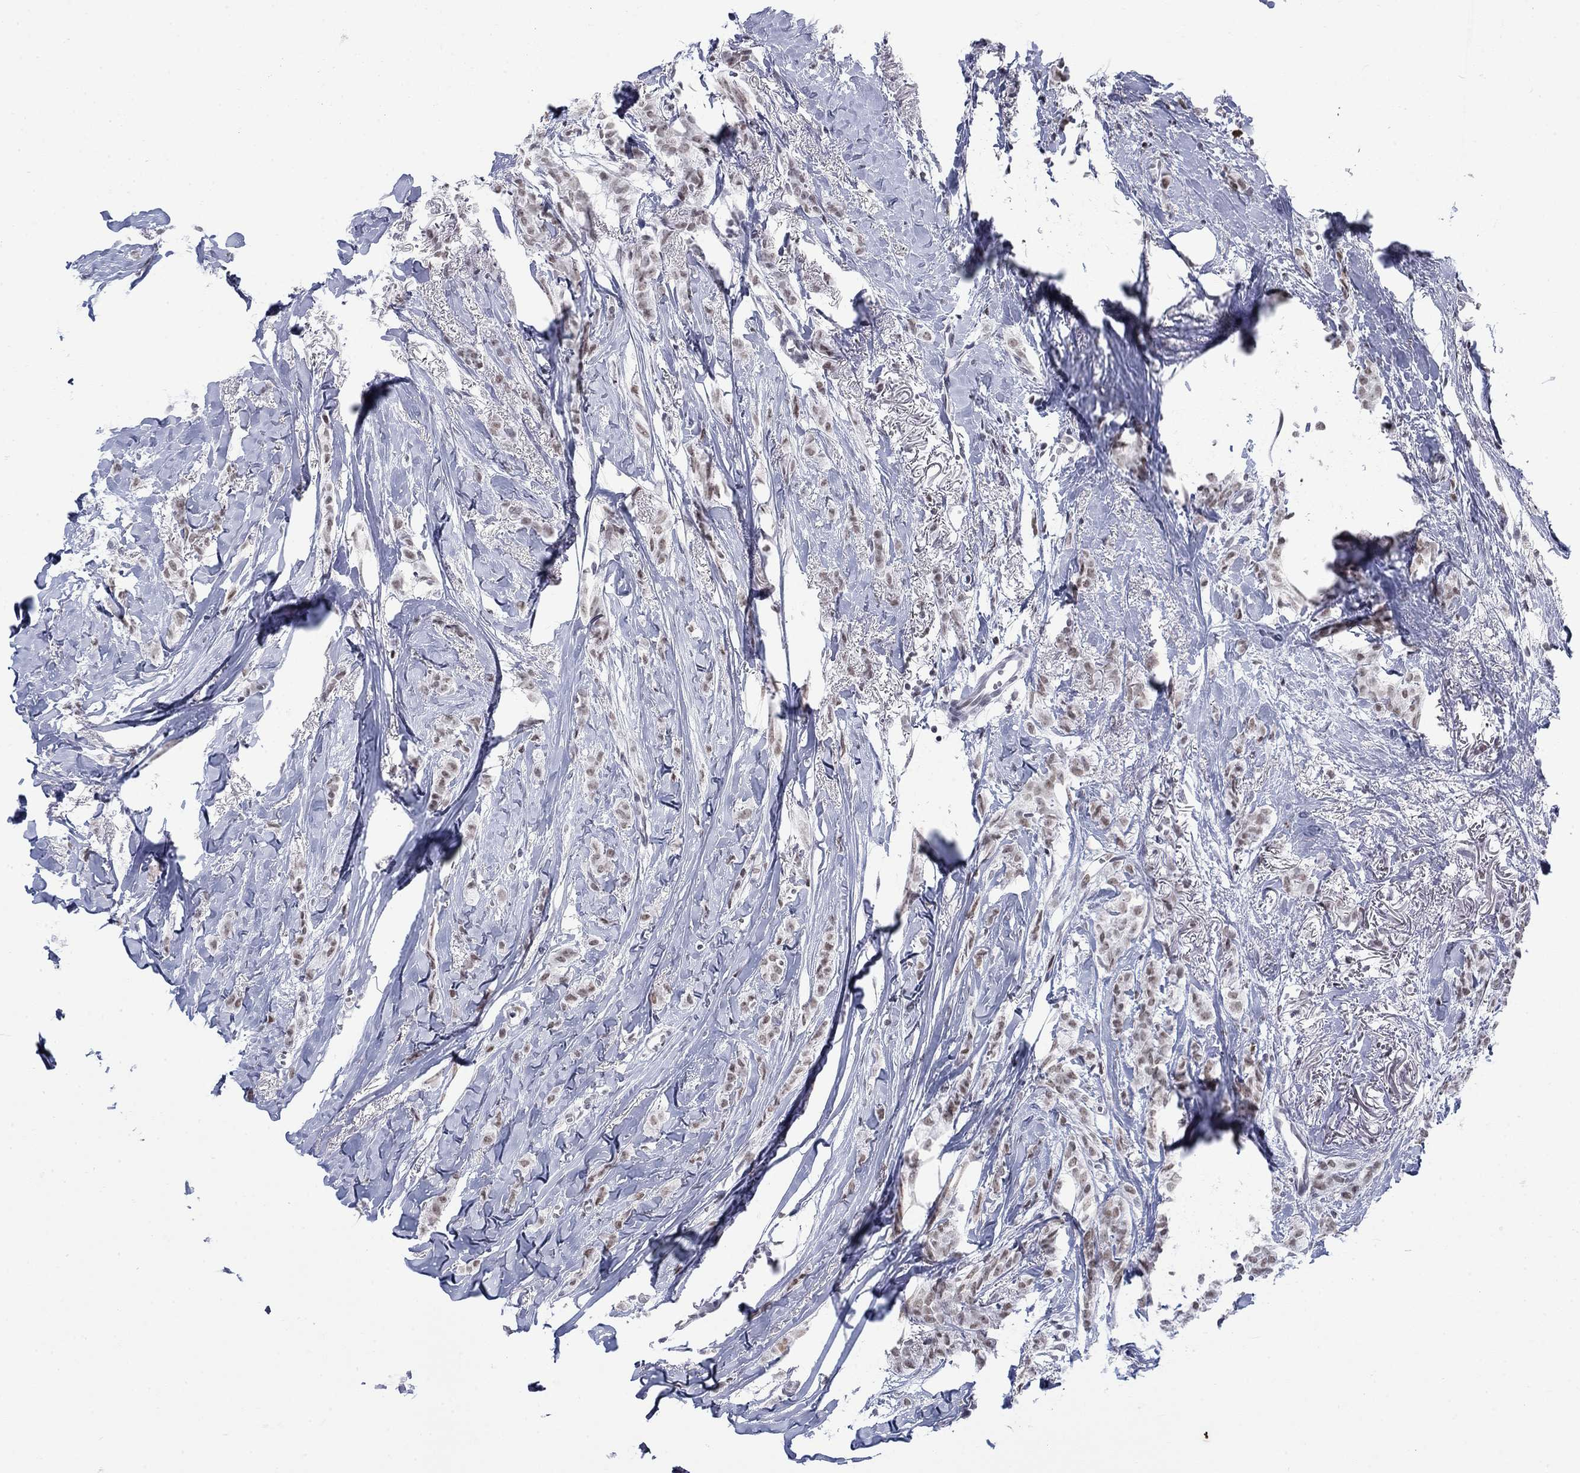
{"staining": {"intensity": "weak", "quantity": "25%-75%", "location": "nuclear"}, "tissue": "breast cancer", "cell_type": "Tumor cells", "image_type": "cancer", "snomed": [{"axis": "morphology", "description": "Duct carcinoma"}, {"axis": "topography", "description": "Breast"}], "caption": "Human intraductal carcinoma (breast) stained with a protein marker reveals weak staining in tumor cells.", "gene": "NPAS3", "patient": {"sex": "female", "age": 85}}